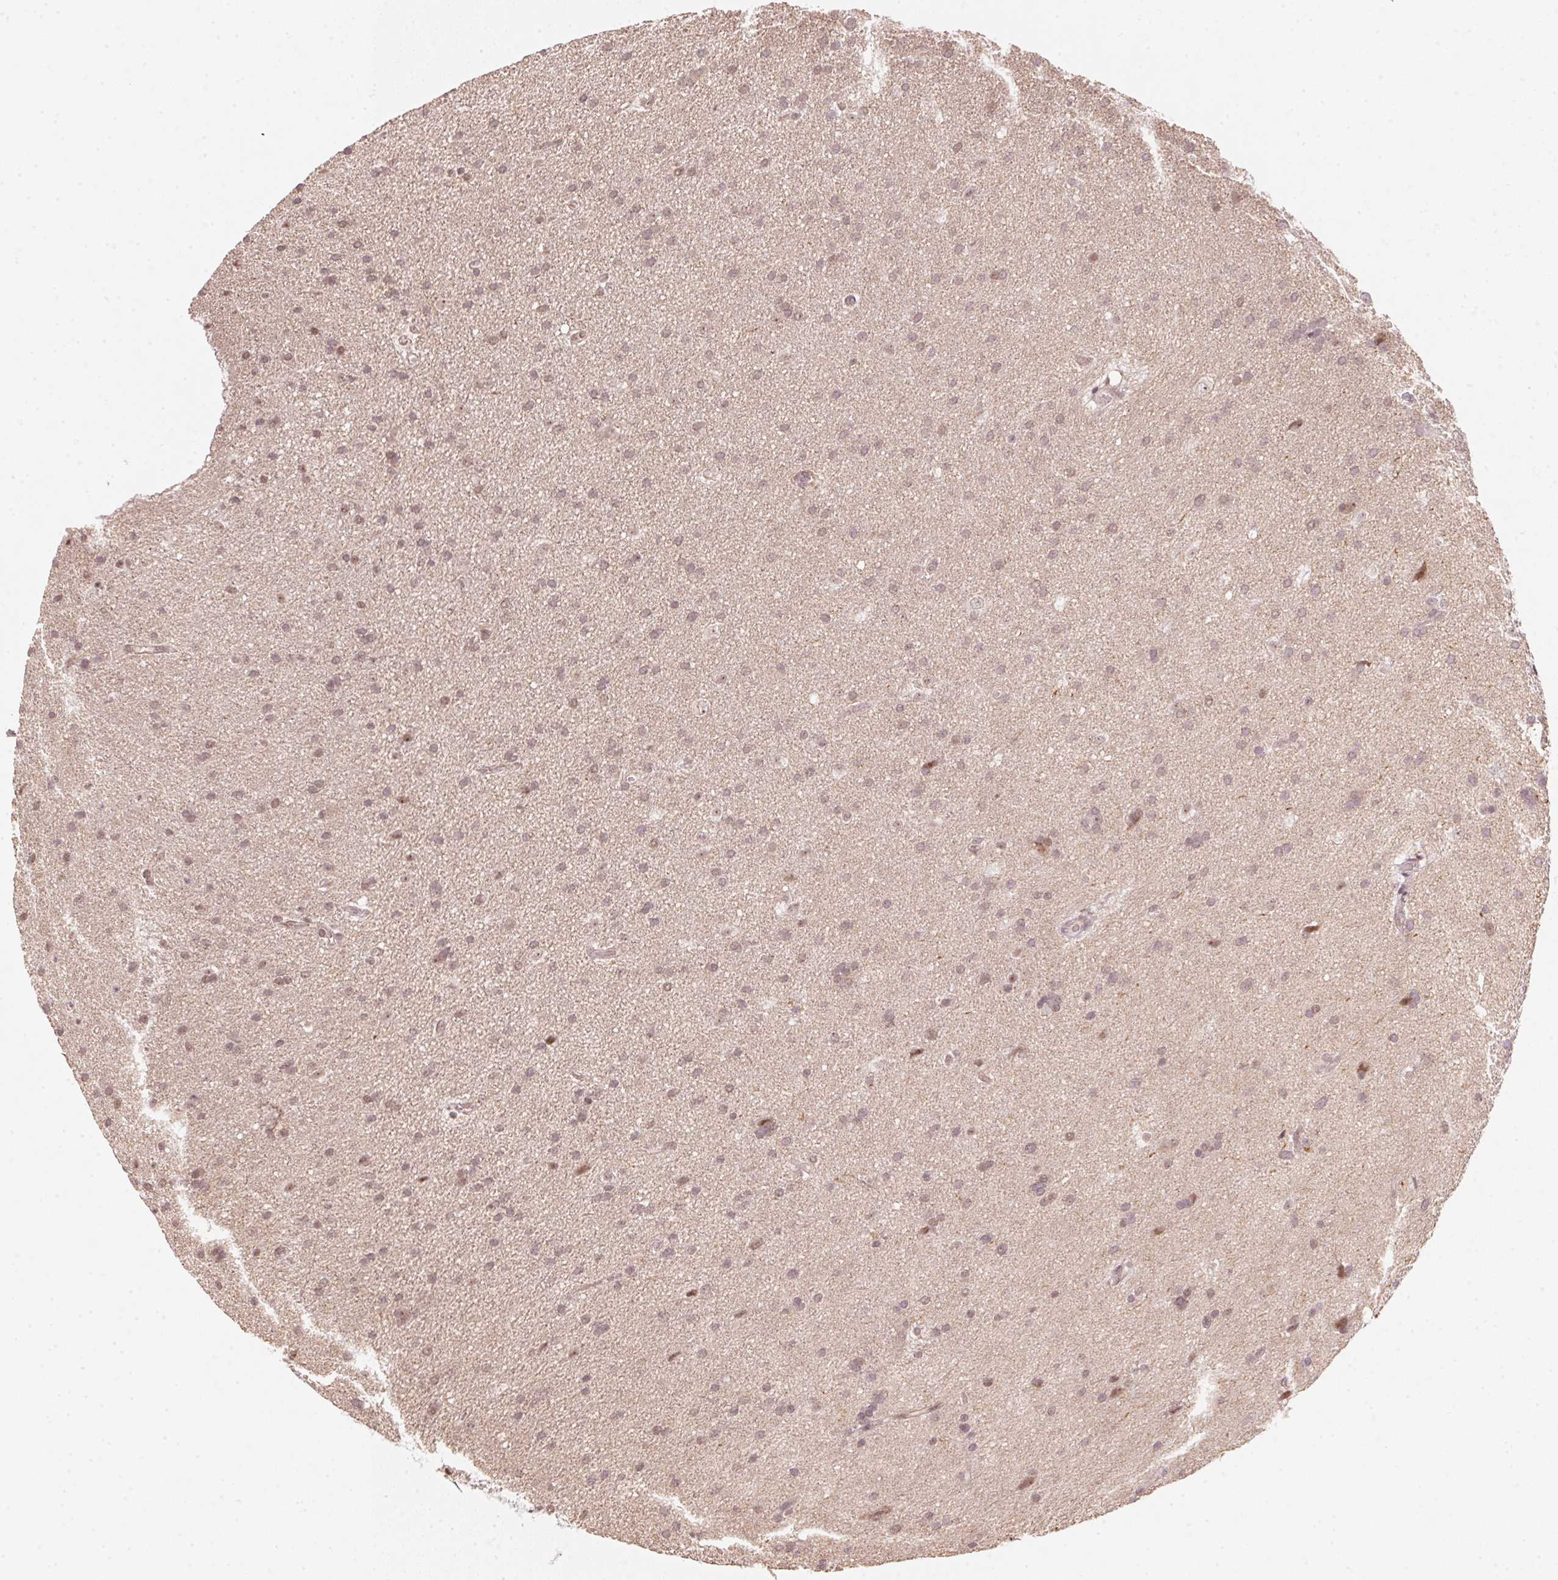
{"staining": {"intensity": "weak", "quantity": "25%-75%", "location": "nuclear"}, "tissue": "glioma", "cell_type": "Tumor cells", "image_type": "cancer", "snomed": [{"axis": "morphology", "description": "Glioma, malignant, Low grade"}, {"axis": "topography", "description": "Brain"}], "caption": "This is a photomicrograph of immunohistochemistry (IHC) staining of glioma, which shows weak staining in the nuclear of tumor cells.", "gene": "KAT6A", "patient": {"sex": "female", "age": 54}}